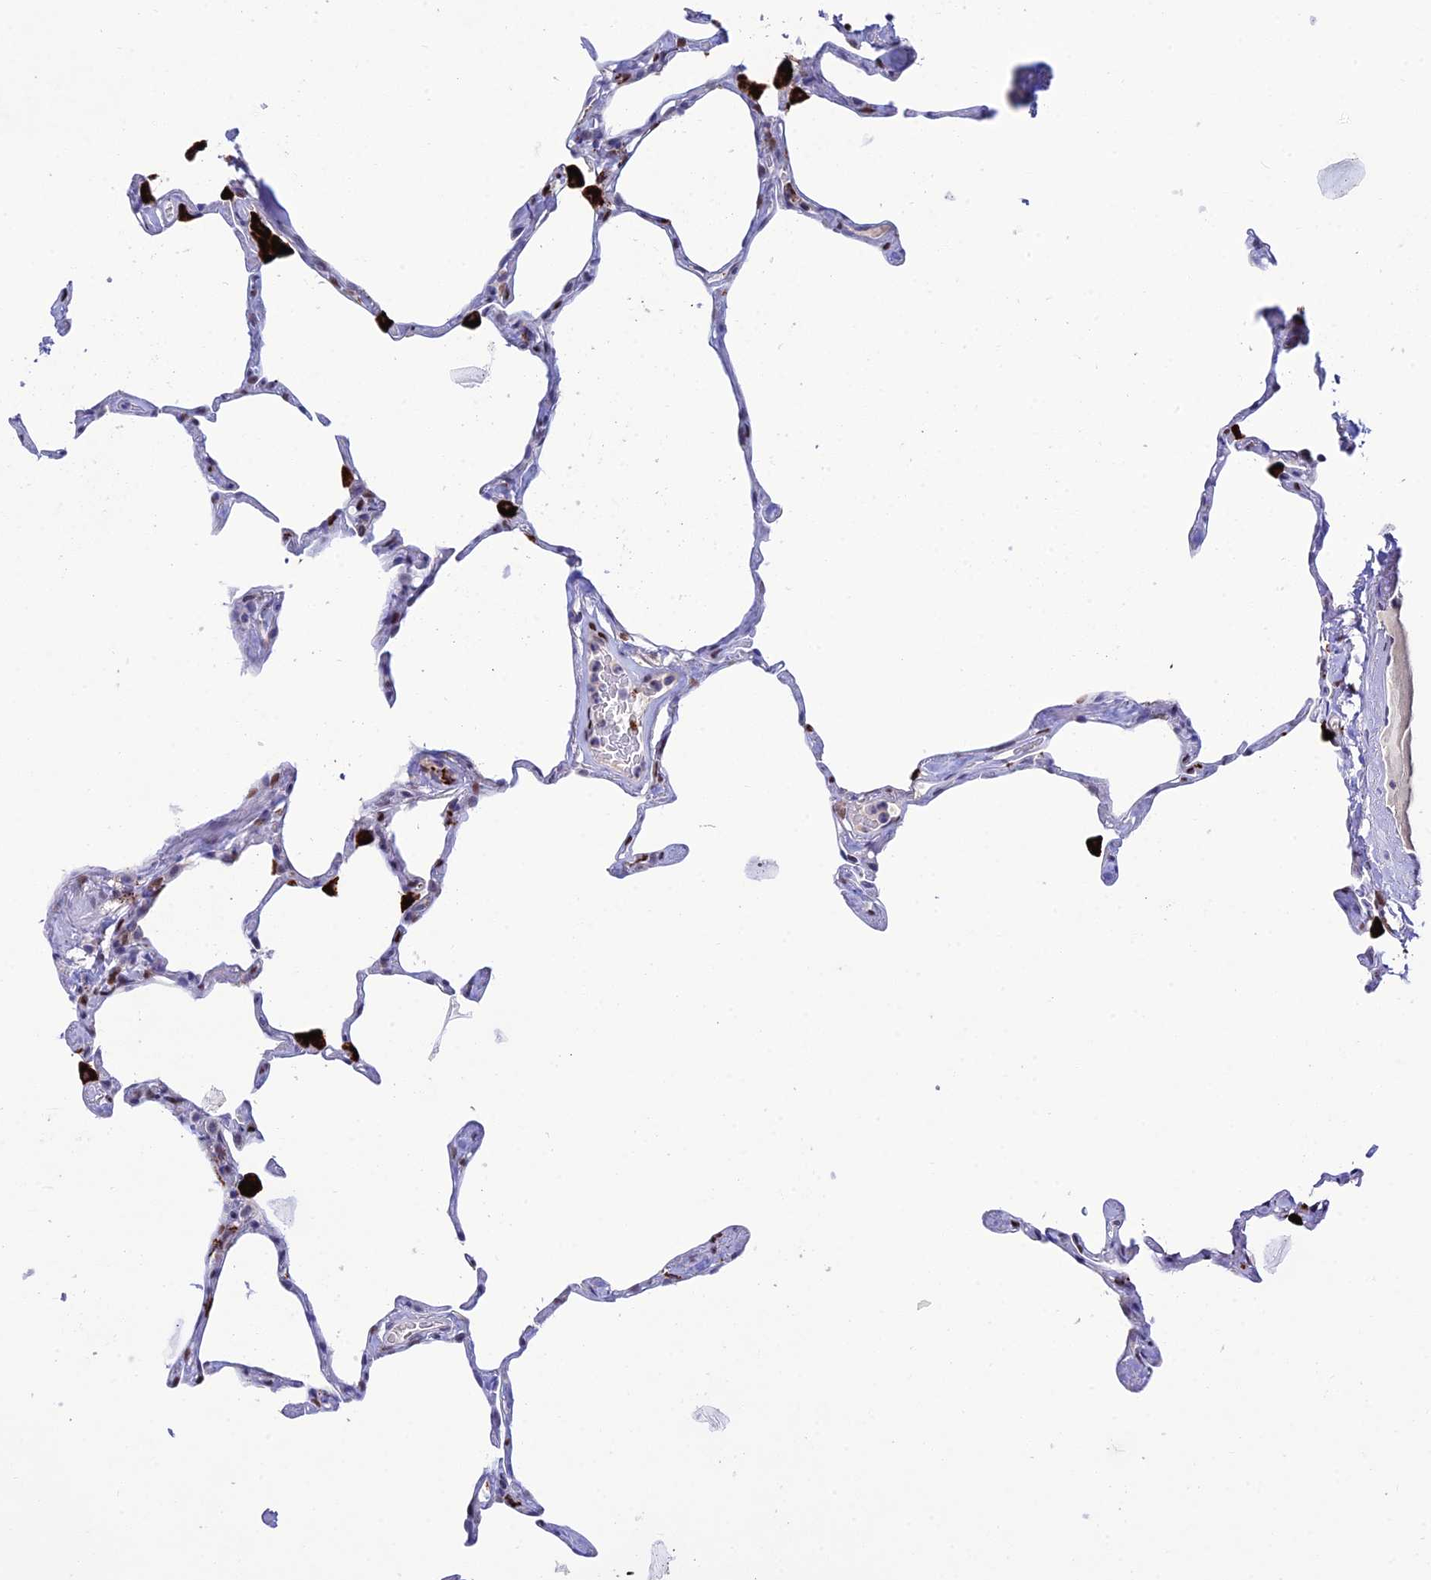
{"staining": {"intensity": "negative", "quantity": "none", "location": "none"}, "tissue": "lung", "cell_type": "Alveolar cells", "image_type": "normal", "snomed": [{"axis": "morphology", "description": "Normal tissue, NOS"}, {"axis": "topography", "description": "Lung"}], "caption": "Lung stained for a protein using immunohistochemistry reveals no positivity alveolar cells.", "gene": "HIC1", "patient": {"sex": "male", "age": 65}}